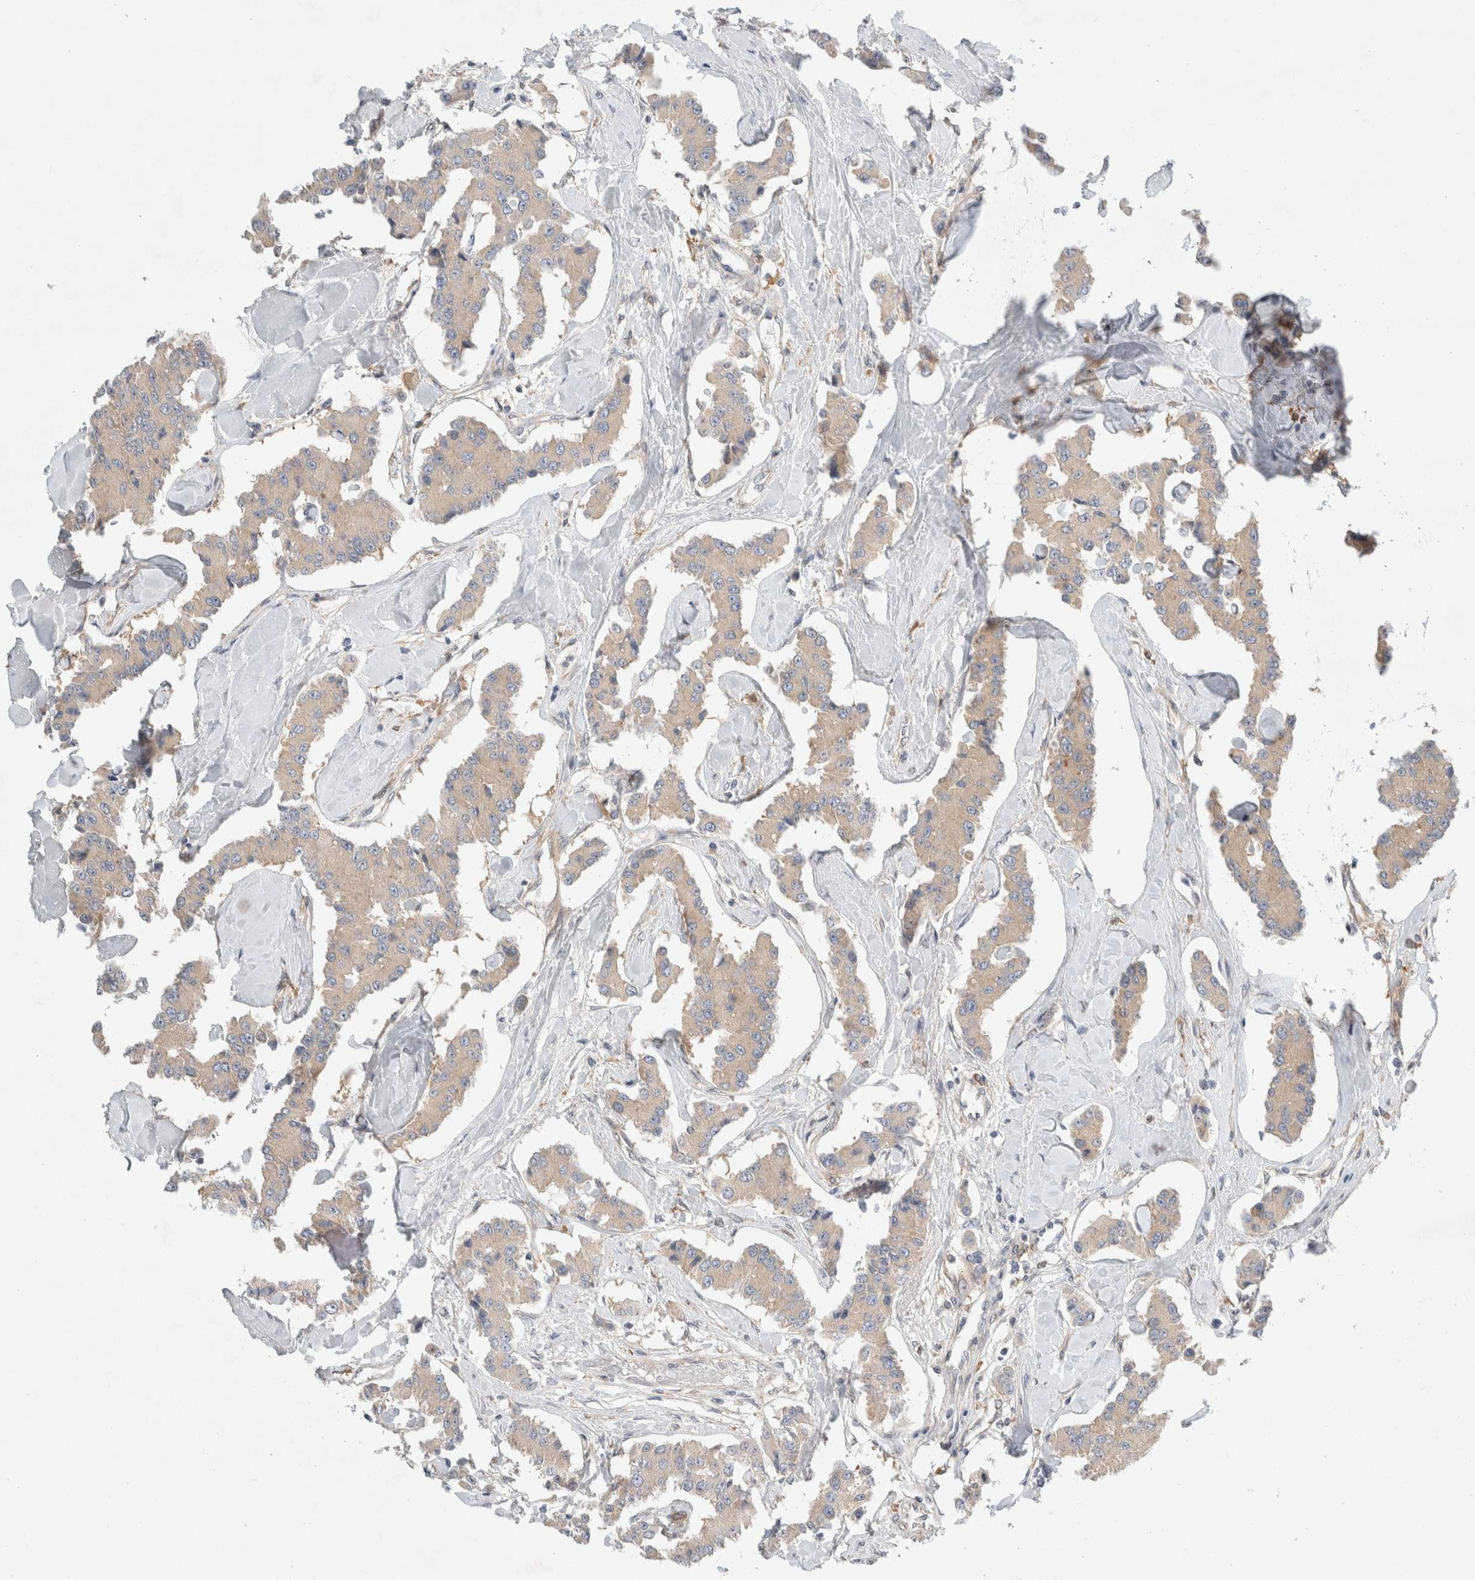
{"staining": {"intensity": "weak", "quantity": ">75%", "location": "cytoplasmic/membranous"}, "tissue": "carcinoid", "cell_type": "Tumor cells", "image_type": "cancer", "snomed": [{"axis": "morphology", "description": "Carcinoid, malignant, NOS"}, {"axis": "topography", "description": "Pancreas"}], "caption": "DAB (3,3'-diaminobenzidine) immunohistochemical staining of human carcinoid (malignant) reveals weak cytoplasmic/membranous protein expression in about >75% of tumor cells.", "gene": "CDCA7L", "patient": {"sex": "male", "age": 41}}